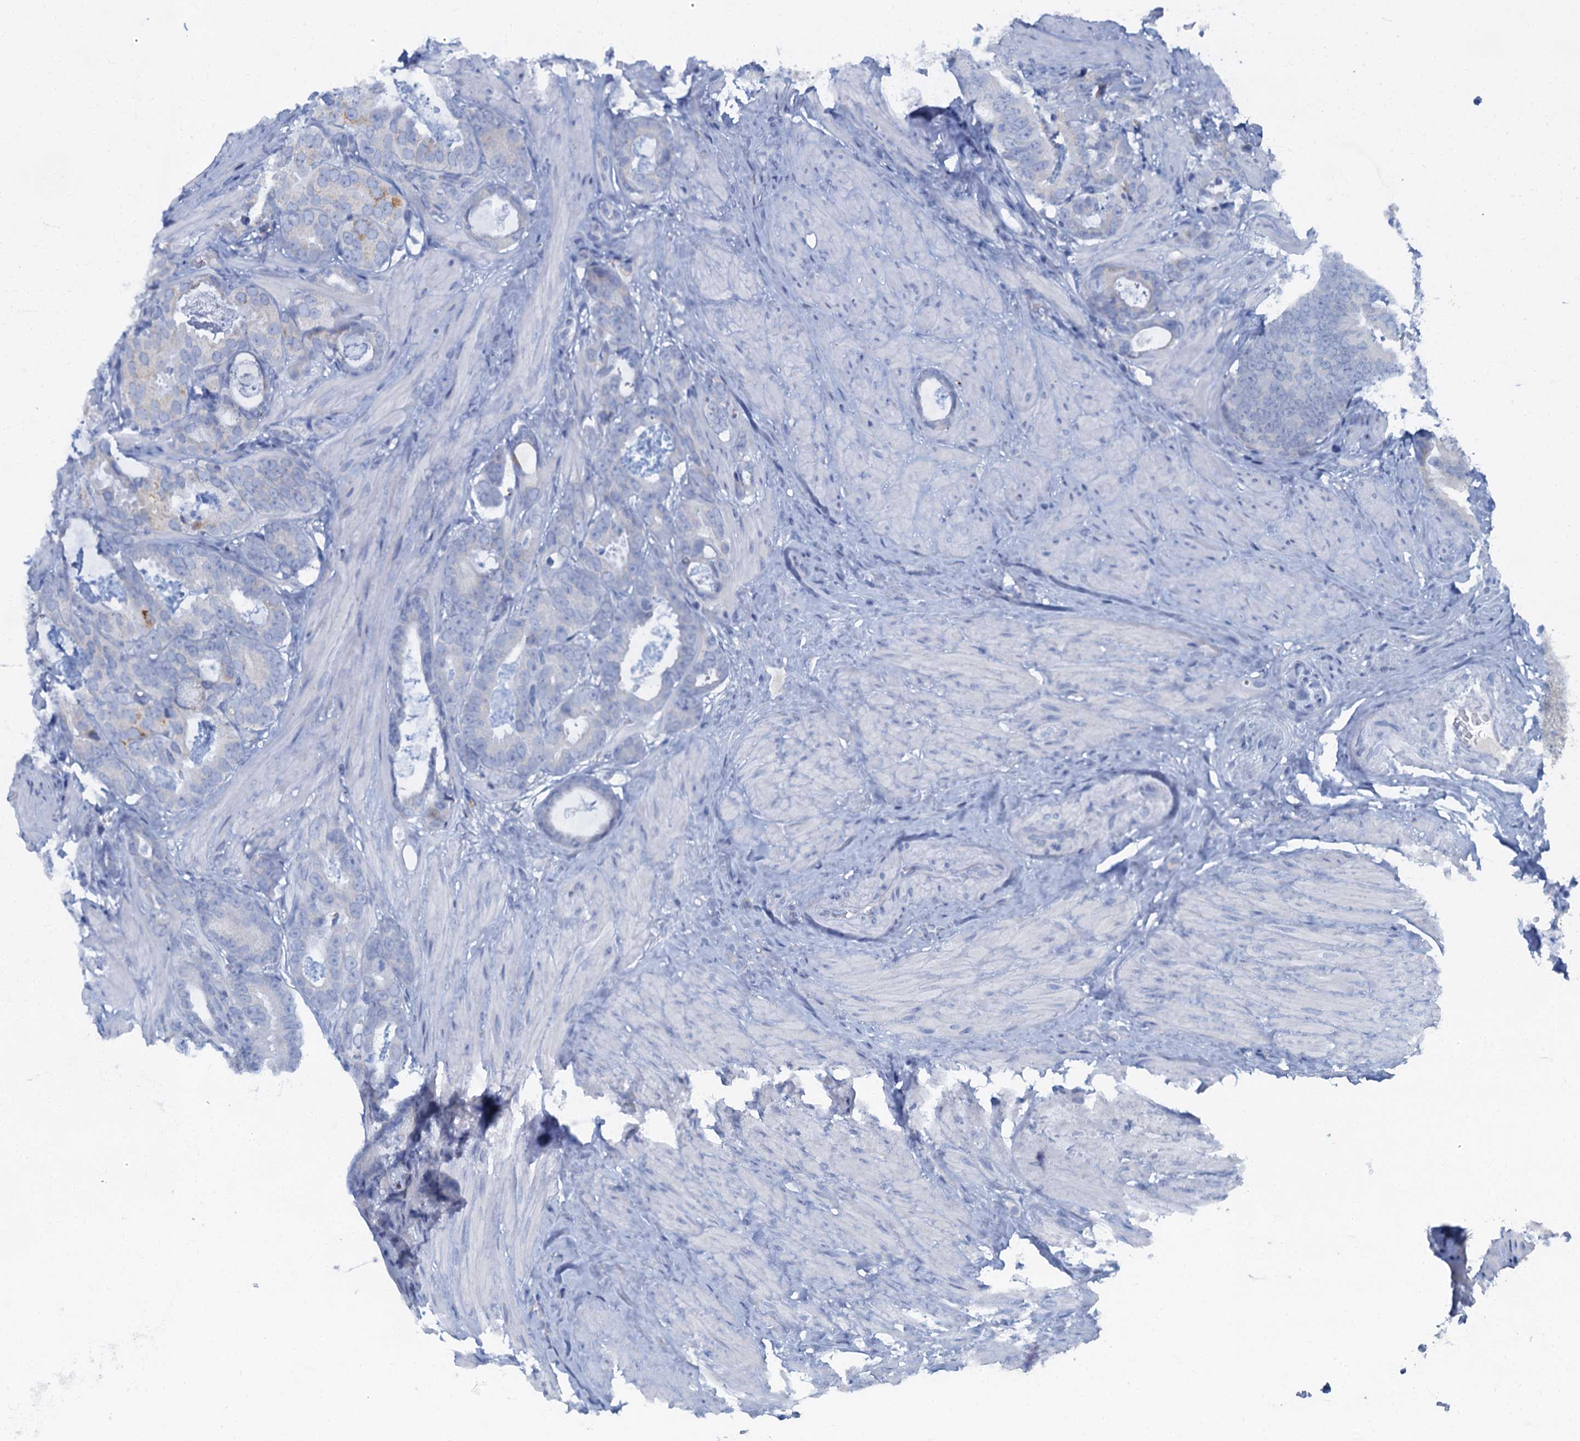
{"staining": {"intensity": "negative", "quantity": "none", "location": "none"}, "tissue": "prostate cancer", "cell_type": "Tumor cells", "image_type": "cancer", "snomed": [{"axis": "morphology", "description": "Adenocarcinoma, Low grade"}, {"axis": "topography", "description": "Prostate"}], "caption": "This is a photomicrograph of IHC staining of low-grade adenocarcinoma (prostate), which shows no staining in tumor cells.", "gene": "LYPD3", "patient": {"sex": "male", "age": 71}}